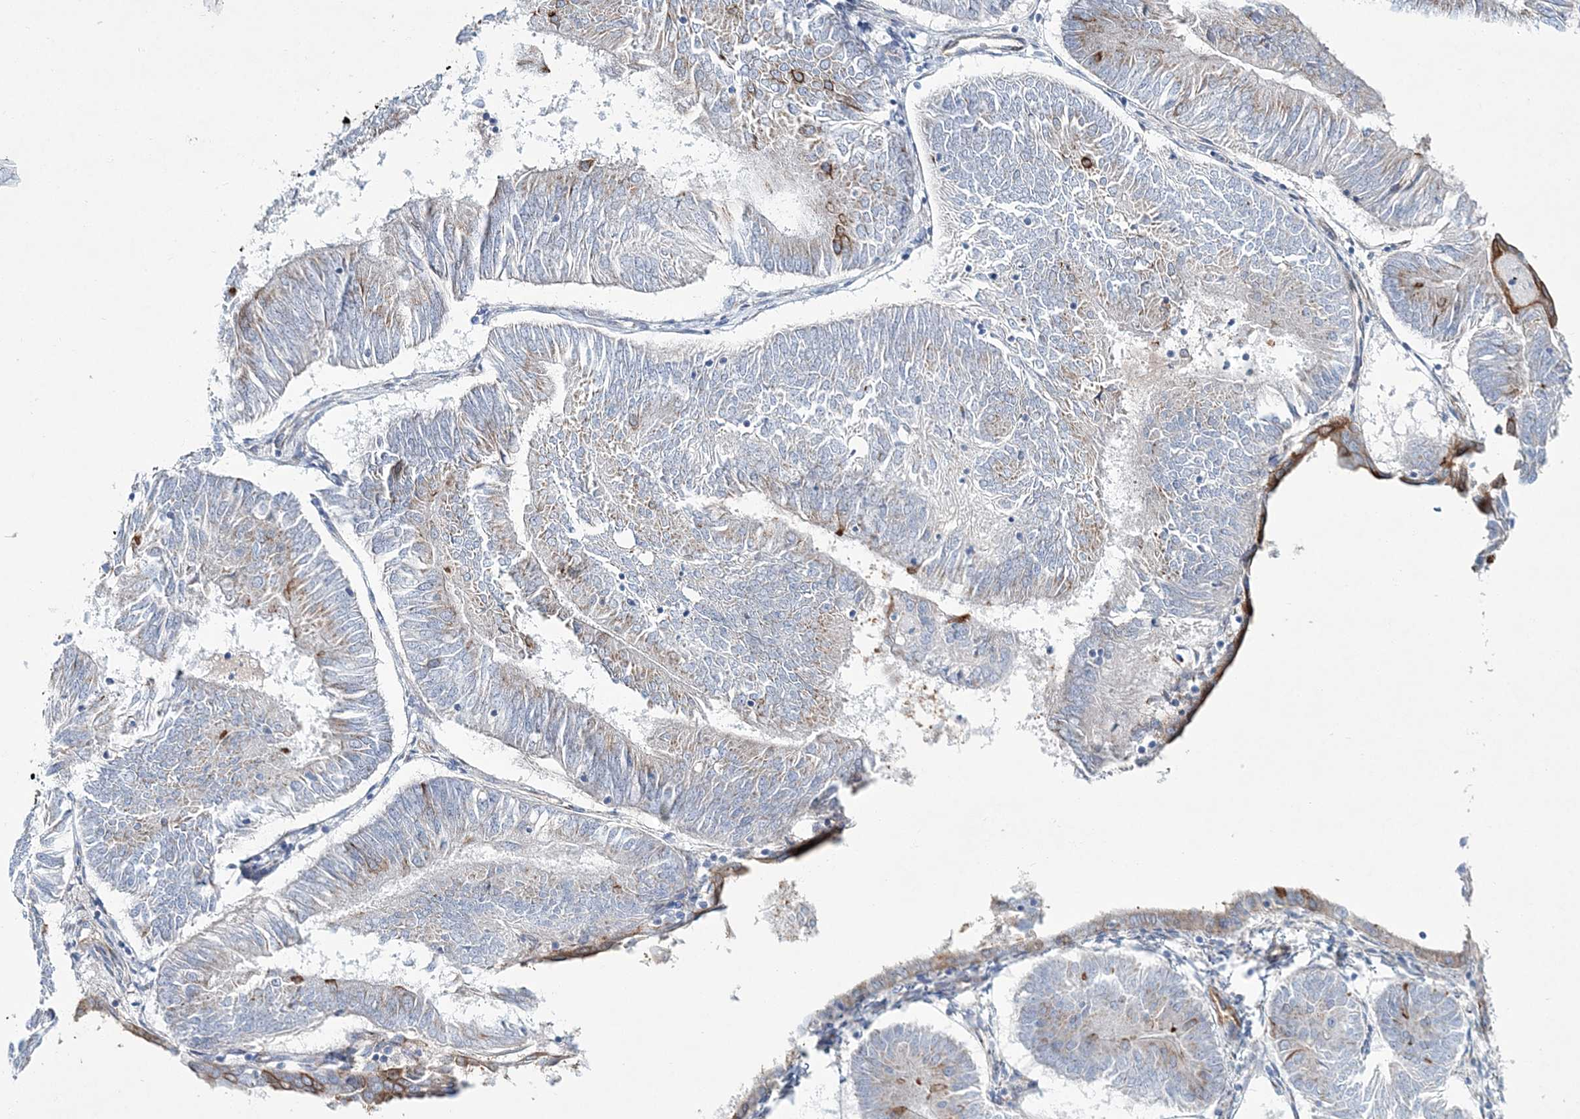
{"staining": {"intensity": "strong", "quantity": "<25%", "location": "cytoplasmic/membranous"}, "tissue": "endometrial cancer", "cell_type": "Tumor cells", "image_type": "cancer", "snomed": [{"axis": "morphology", "description": "Adenocarcinoma, NOS"}, {"axis": "topography", "description": "Endometrium"}], "caption": "A micrograph of adenocarcinoma (endometrial) stained for a protein shows strong cytoplasmic/membranous brown staining in tumor cells.", "gene": "ADGRL1", "patient": {"sex": "female", "age": 58}}